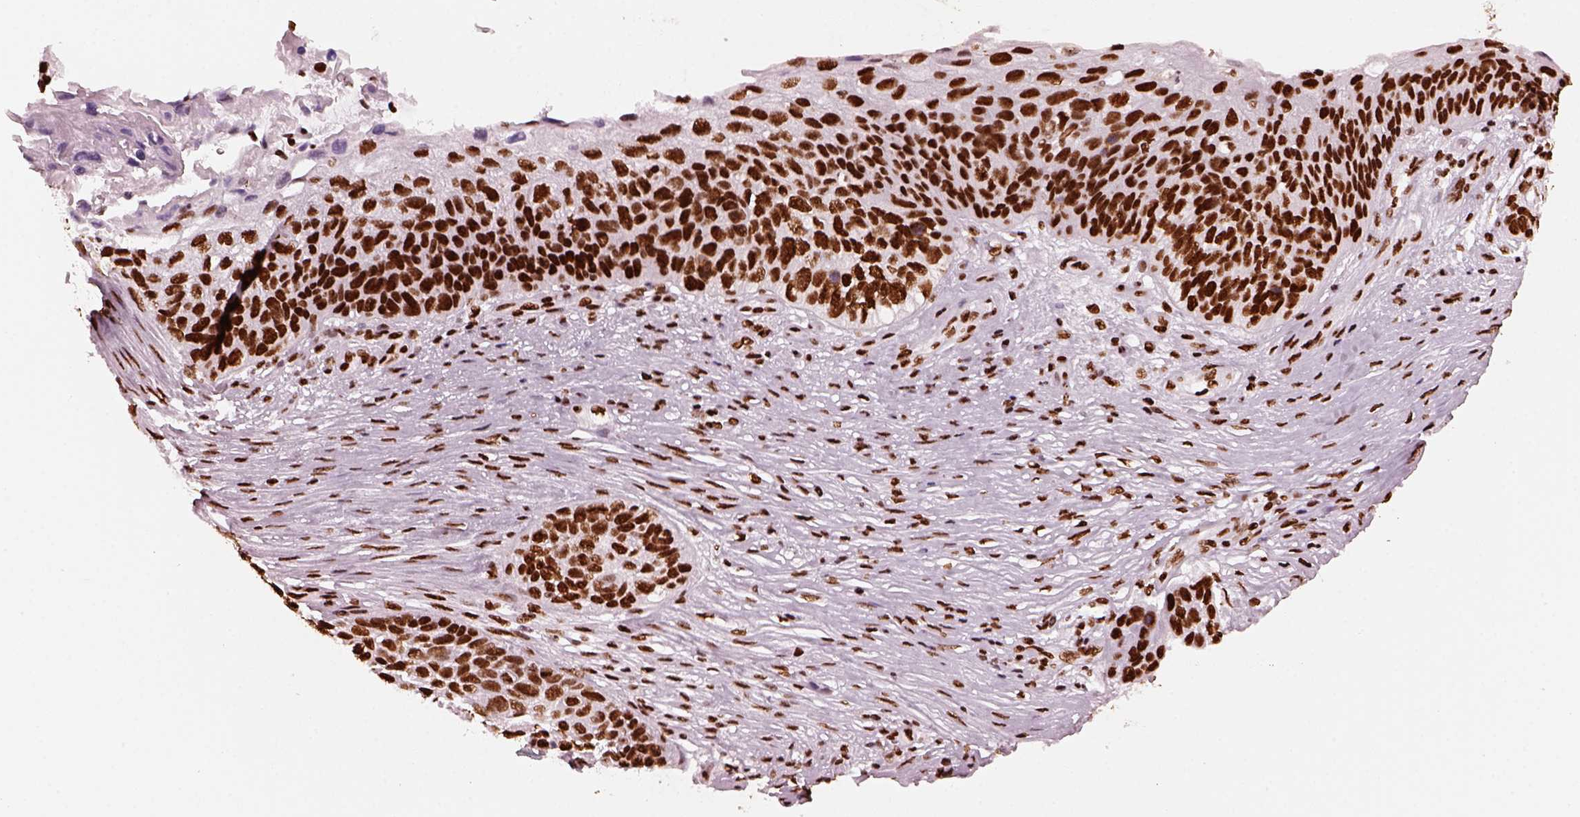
{"staining": {"intensity": "strong", "quantity": ">75%", "location": "nuclear"}, "tissue": "lung cancer", "cell_type": "Tumor cells", "image_type": "cancer", "snomed": [{"axis": "morphology", "description": "Squamous cell carcinoma, NOS"}, {"axis": "topography", "description": "Lung"}], "caption": "Immunohistochemical staining of lung squamous cell carcinoma displays strong nuclear protein staining in approximately >75% of tumor cells.", "gene": "CBFA2T3", "patient": {"sex": "male", "age": 69}}